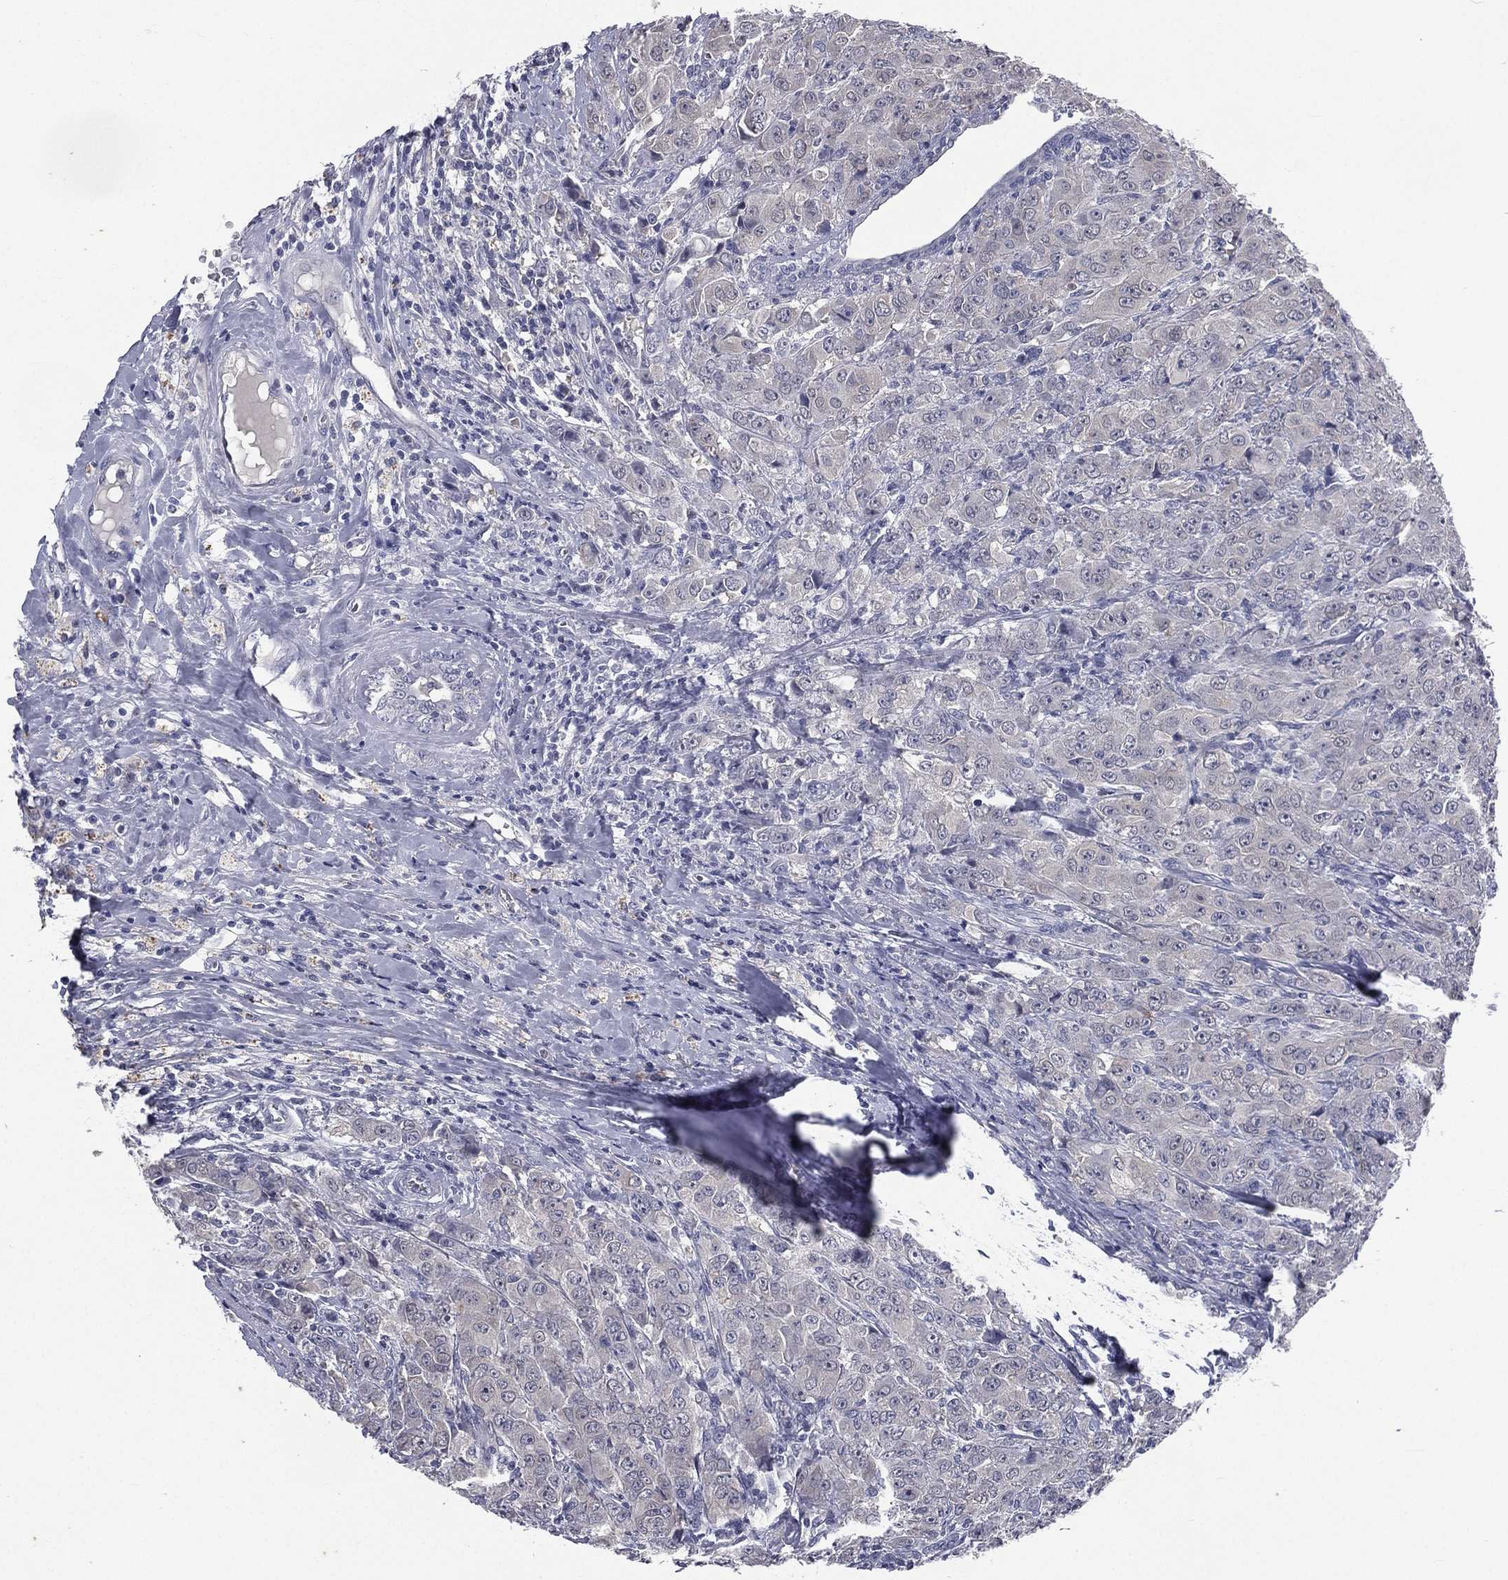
{"staining": {"intensity": "negative", "quantity": "none", "location": "none"}, "tissue": "breast cancer", "cell_type": "Tumor cells", "image_type": "cancer", "snomed": [{"axis": "morphology", "description": "Duct carcinoma"}, {"axis": "topography", "description": "Breast"}], "caption": "Immunohistochemistry (IHC) histopathology image of neoplastic tissue: human breast invasive ductal carcinoma stained with DAB (3,3'-diaminobenzidine) displays no significant protein positivity in tumor cells. Nuclei are stained in blue.", "gene": "IFT27", "patient": {"sex": "female", "age": 43}}